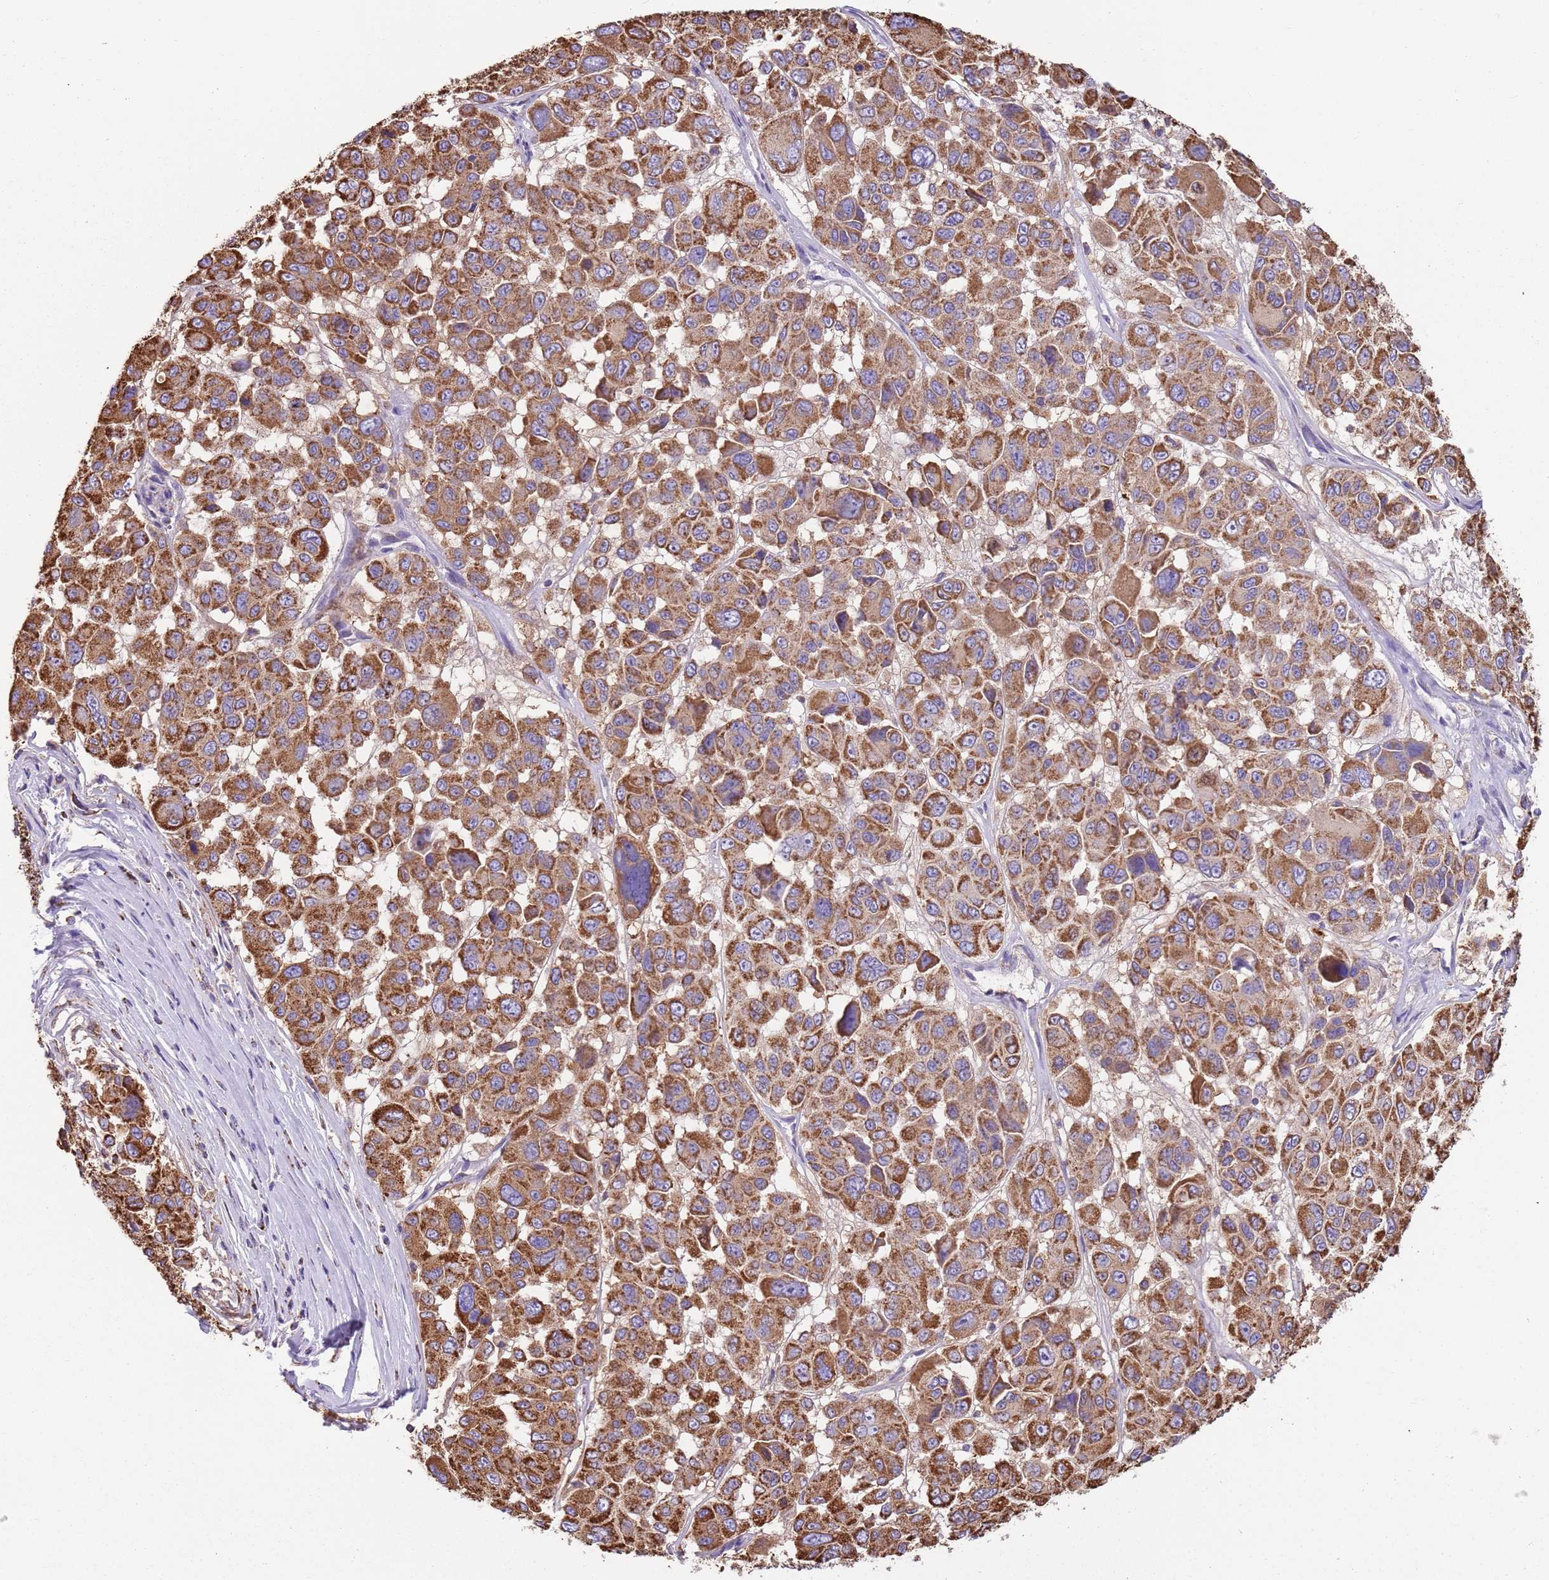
{"staining": {"intensity": "strong", "quantity": ">75%", "location": "cytoplasmic/membranous"}, "tissue": "melanoma", "cell_type": "Tumor cells", "image_type": "cancer", "snomed": [{"axis": "morphology", "description": "Malignant melanoma, NOS"}, {"axis": "topography", "description": "Skin"}], "caption": "Malignant melanoma tissue displays strong cytoplasmic/membranous expression in approximately >75% of tumor cells, visualized by immunohistochemistry. Immunohistochemistry (ihc) stains the protein in brown and the nuclei are stained blue.", "gene": "TTLL1", "patient": {"sex": "female", "age": 66}}